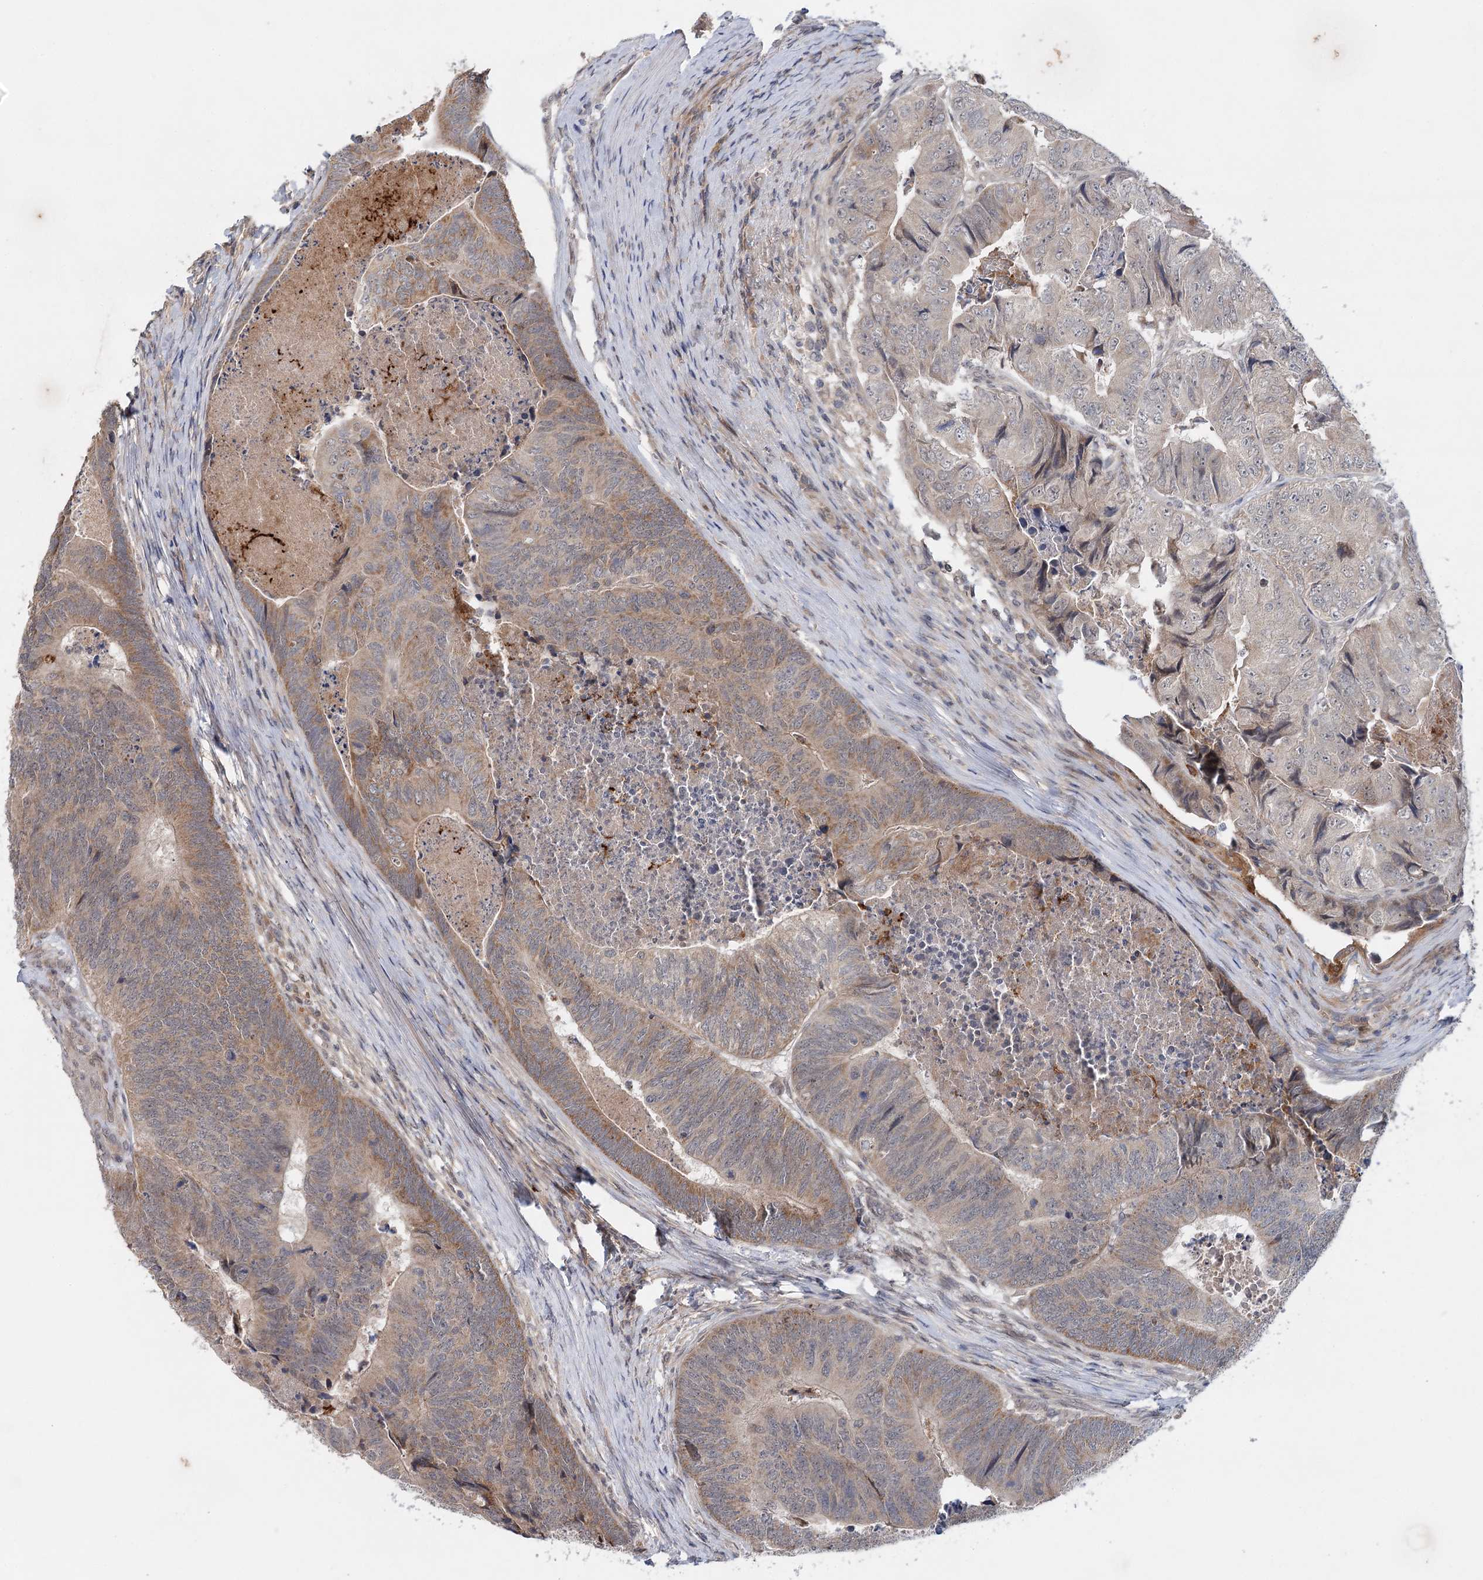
{"staining": {"intensity": "moderate", "quantity": "25%-75%", "location": "cytoplasmic/membranous"}, "tissue": "colorectal cancer", "cell_type": "Tumor cells", "image_type": "cancer", "snomed": [{"axis": "morphology", "description": "Adenocarcinoma, NOS"}, {"axis": "topography", "description": "Colon"}], "caption": "Colorectal cancer stained with immunohistochemistry (IHC) shows moderate cytoplasmic/membranous staining in about 25%-75% of tumor cells.", "gene": "AP3B1", "patient": {"sex": "female", "age": 67}}